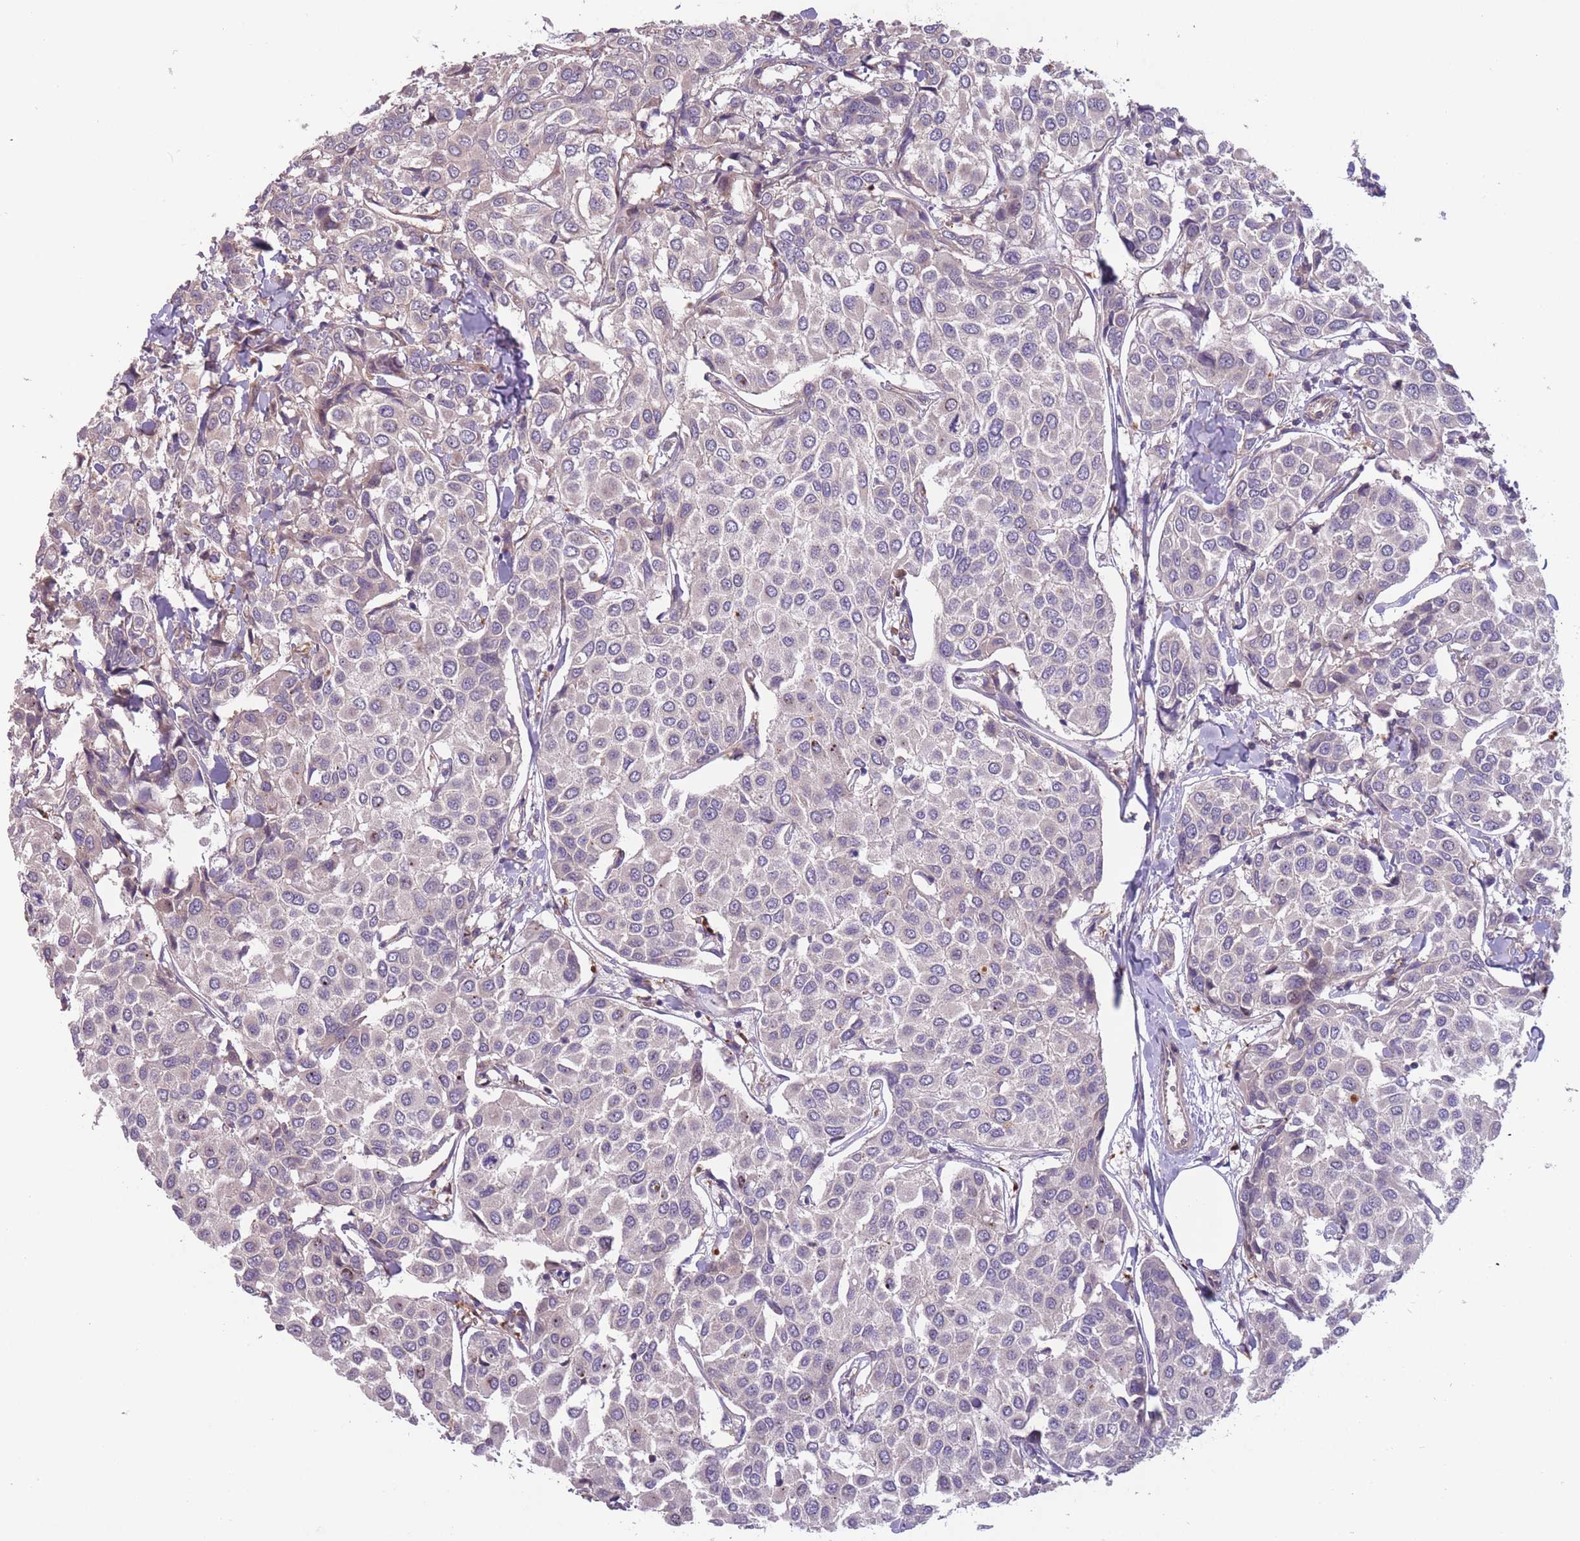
{"staining": {"intensity": "weak", "quantity": "<25%", "location": "cytoplasmic/membranous"}, "tissue": "breast cancer", "cell_type": "Tumor cells", "image_type": "cancer", "snomed": [{"axis": "morphology", "description": "Duct carcinoma"}, {"axis": "topography", "description": "Breast"}], "caption": "Human breast cancer (intraductal carcinoma) stained for a protein using immunohistochemistry displays no expression in tumor cells.", "gene": "ITPKC", "patient": {"sex": "female", "age": 55}}